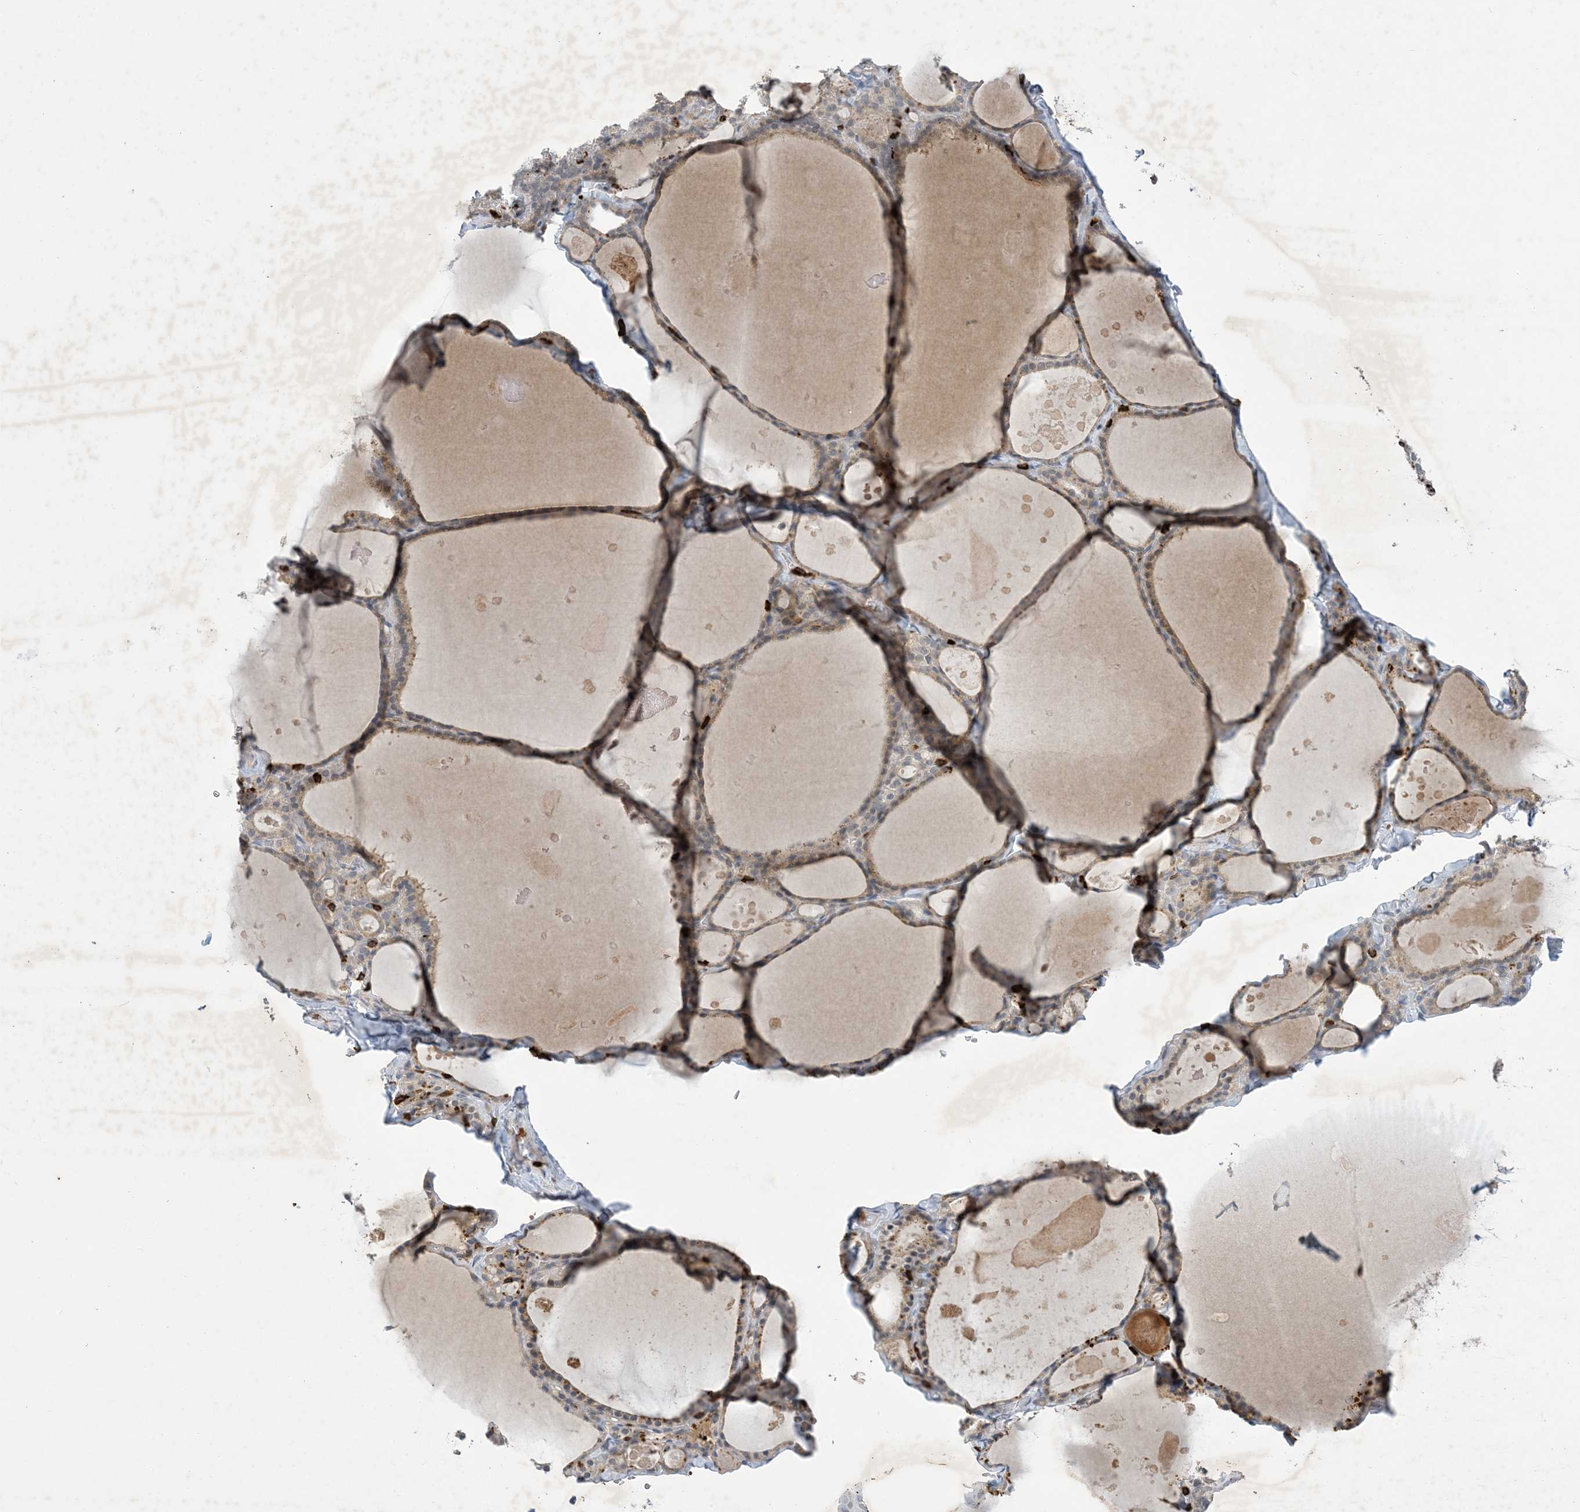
{"staining": {"intensity": "weak", "quantity": "25%-75%", "location": "cytoplasmic/membranous"}, "tissue": "thyroid gland", "cell_type": "Glandular cells", "image_type": "normal", "snomed": [{"axis": "morphology", "description": "Normal tissue, NOS"}, {"axis": "topography", "description": "Thyroid gland"}], "caption": "Glandular cells display low levels of weak cytoplasmic/membranous expression in about 25%-75% of cells in benign thyroid gland. (Brightfield microscopy of DAB IHC at high magnification).", "gene": "AK9", "patient": {"sex": "male", "age": 56}}